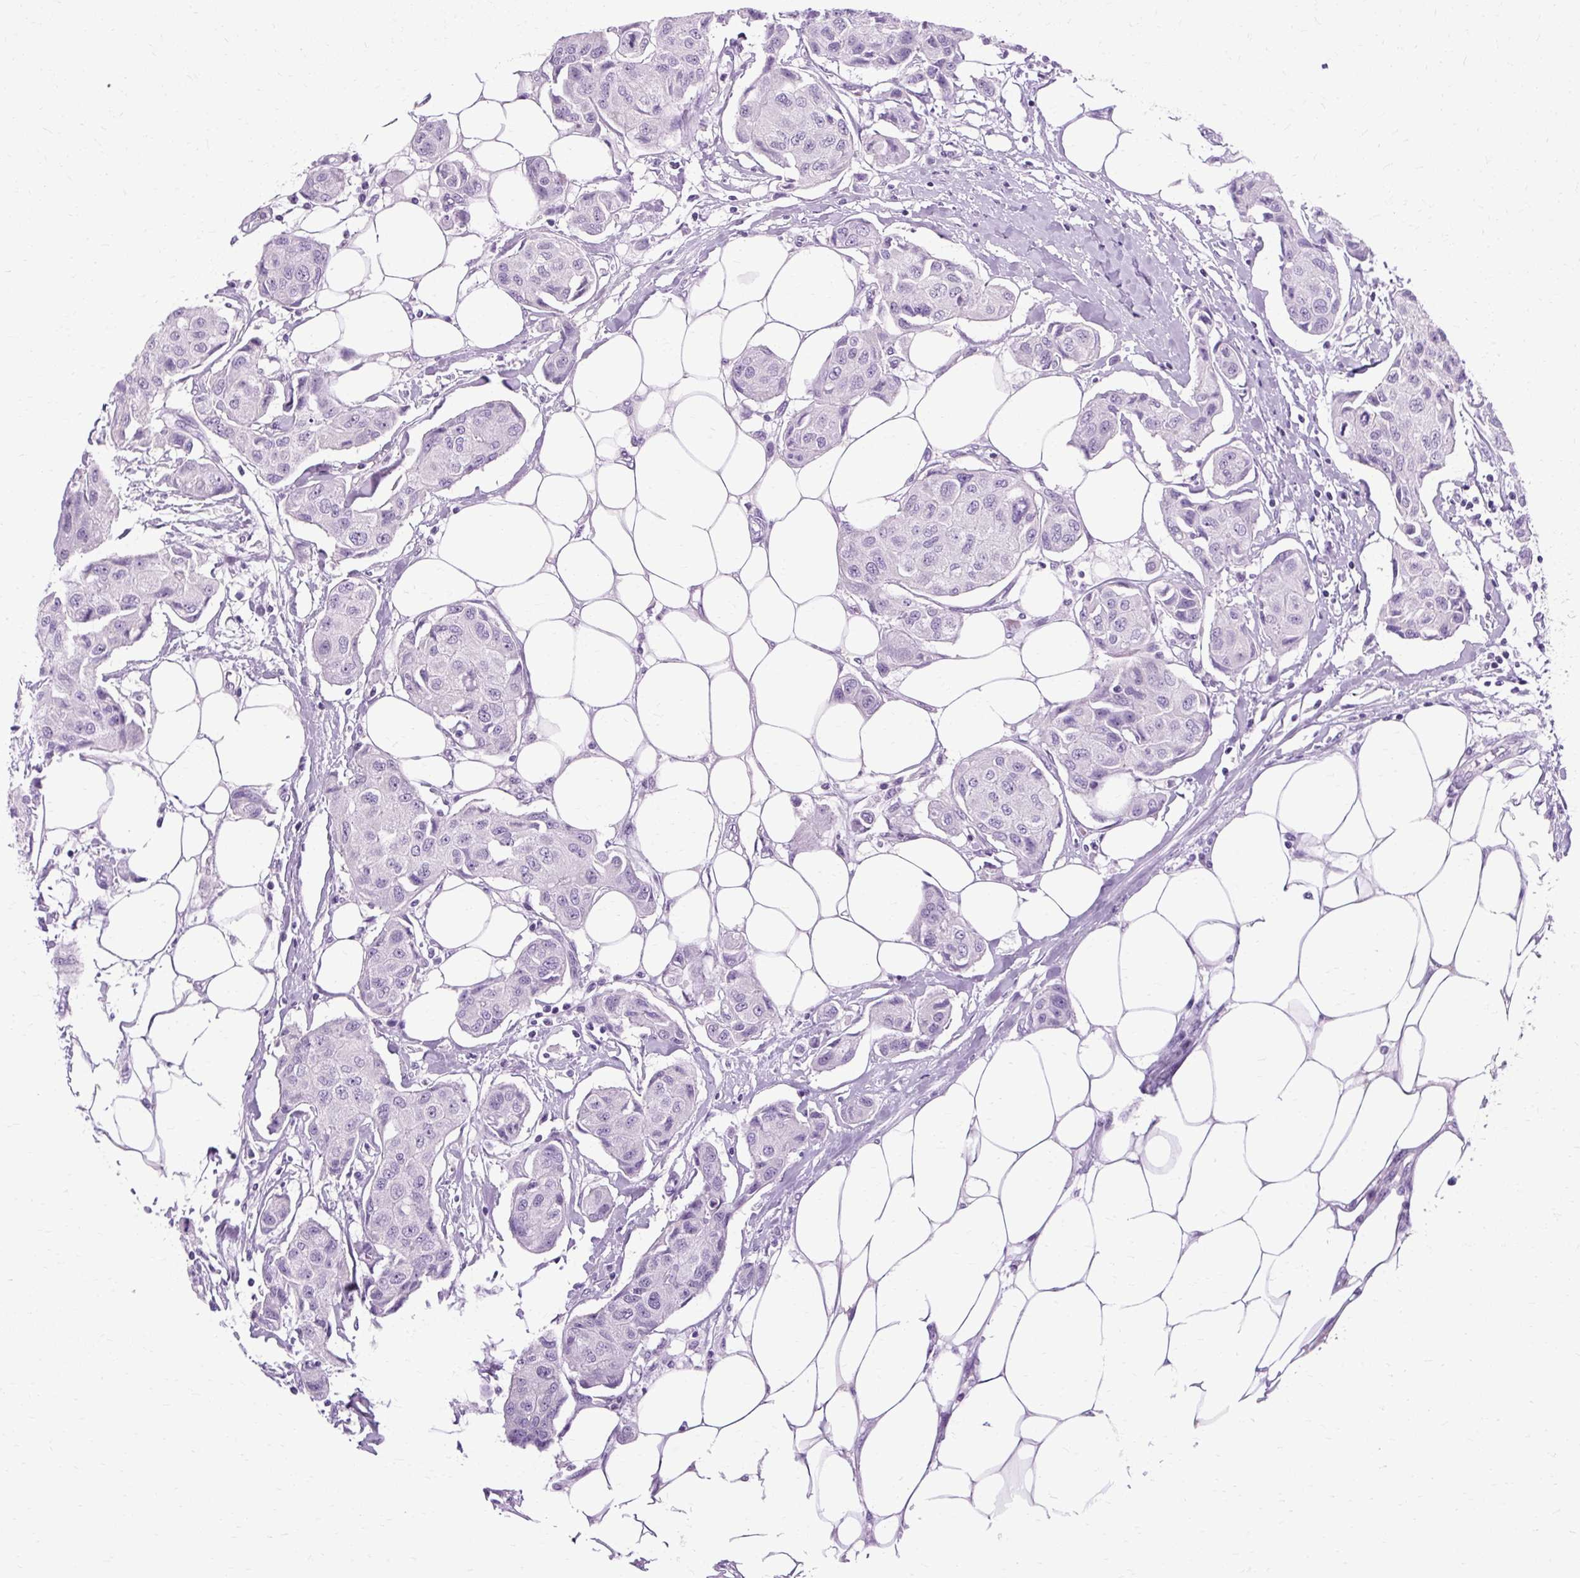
{"staining": {"intensity": "negative", "quantity": "none", "location": "none"}, "tissue": "breast cancer", "cell_type": "Tumor cells", "image_type": "cancer", "snomed": [{"axis": "morphology", "description": "Duct carcinoma"}, {"axis": "topography", "description": "Breast"}, {"axis": "topography", "description": "Lymph node"}], "caption": "This is an immunohistochemistry image of breast cancer. There is no positivity in tumor cells.", "gene": "B3GNT4", "patient": {"sex": "female", "age": 80}}